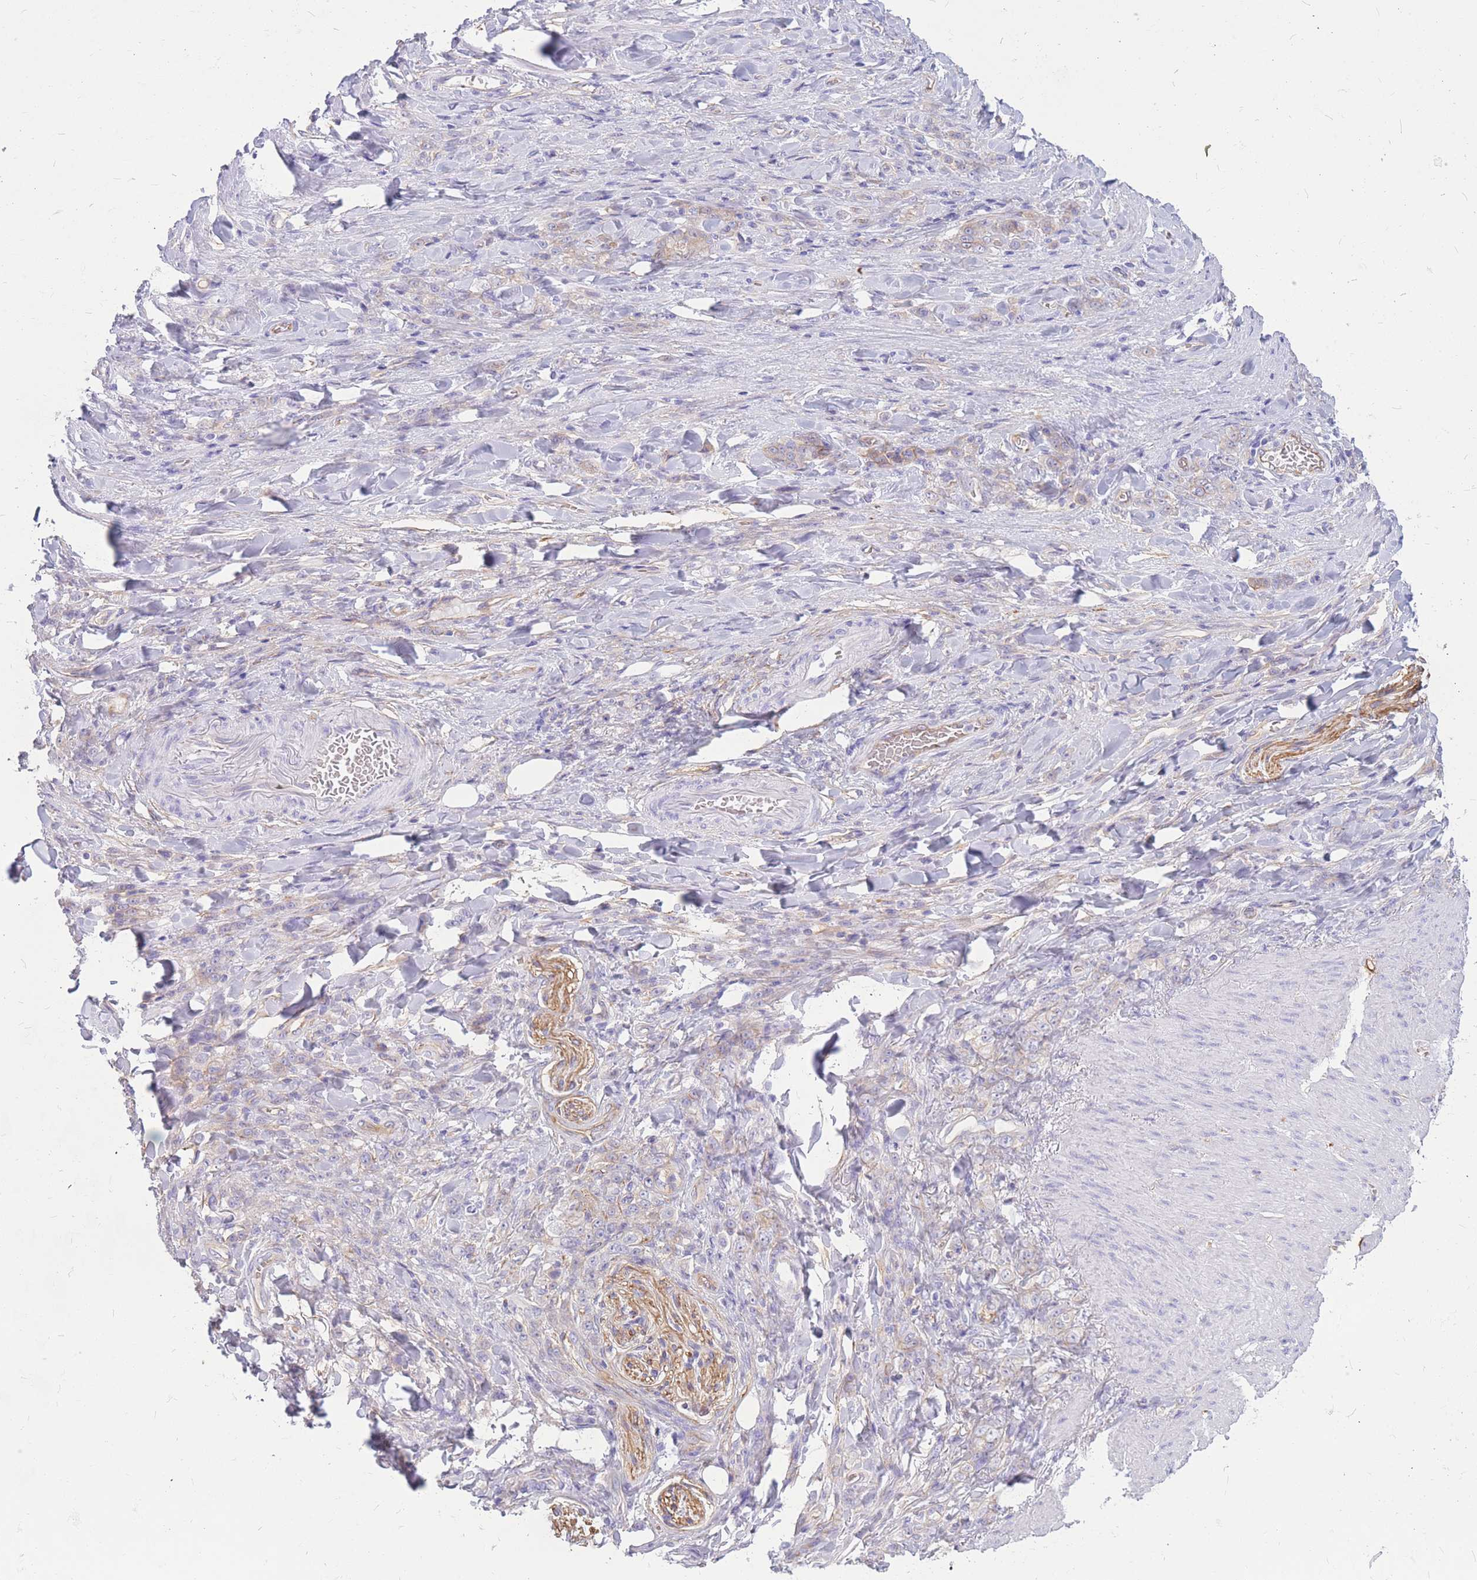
{"staining": {"intensity": "negative", "quantity": "none", "location": "none"}, "tissue": "stomach cancer", "cell_type": "Tumor cells", "image_type": "cancer", "snomed": [{"axis": "morphology", "description": "Normal tissue, NOS"}, {"axis": "morphology", "description": "Adenocarcinoma, NOS"}, {"axis": "topography", "description": "Stomach"}], "caption": "Micrograph shows no protein expression in tumor cells of adenocarcinoma (stomach) tissue.", "gene": "ADD2", "patient": {"sex": "male", "age": 82}}